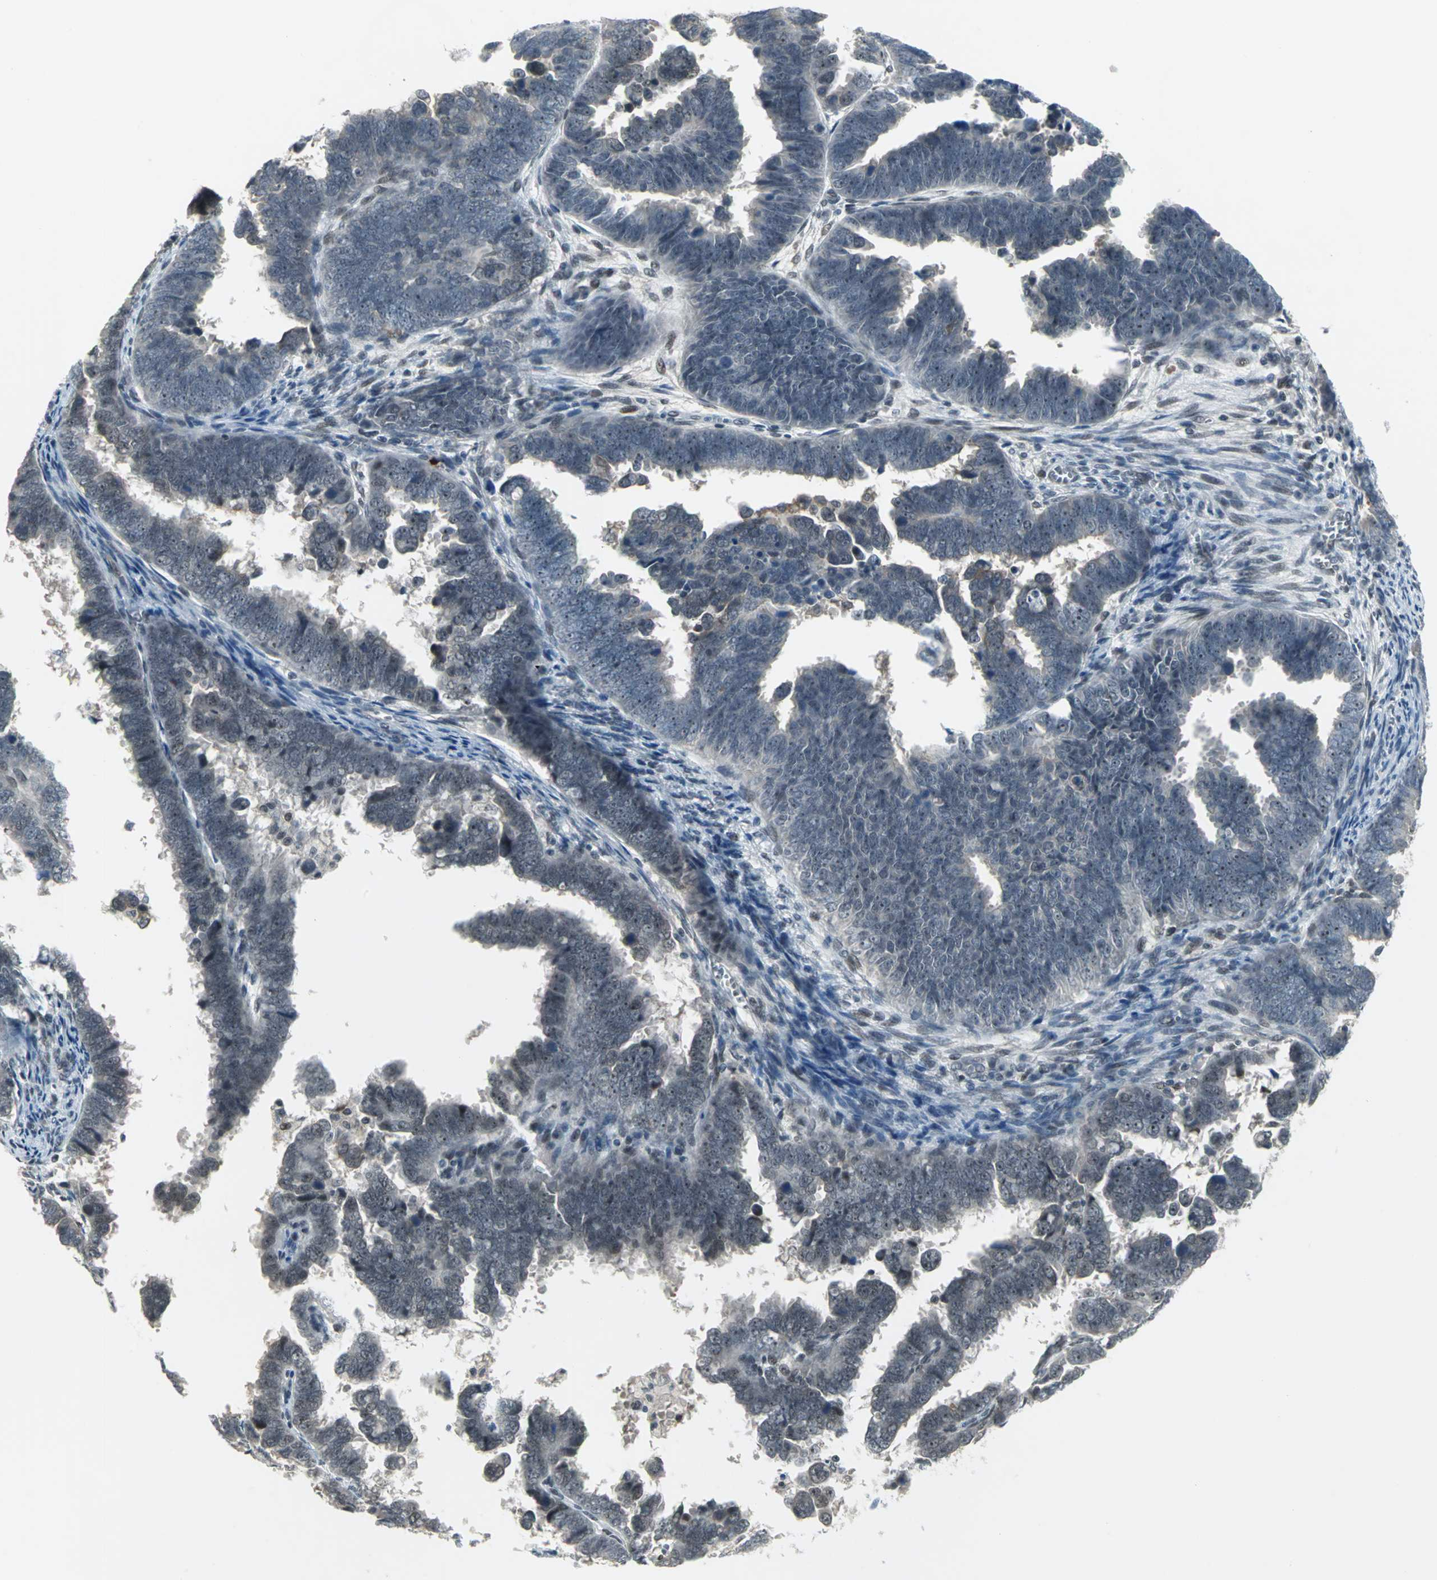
{"staining": {"intensity": "moderate", "quantity": "25%-75%", "location": "nuclear"}, "tissue": "endometrial cancer", "cell_type": "Tumor cells", "image_type": "cancer", "snomed": [{"axis": "morphology", "description": "Adenocarcinoma, NOS"}, {"axis": "topography", "description": "Endometrium"}], "caption": "Moderate nuclear expression is appreciated in about 25%-75% of tumor cells in endometrial adenocarcinoma. (Stains: DAB (3,3'-diaminobenzidine) in brown, nuclei in blue, Microscopy: brightfield microscopy at high magnification).", "gene": "GLI3", "patient": {"sex": "female", "age": 75}}